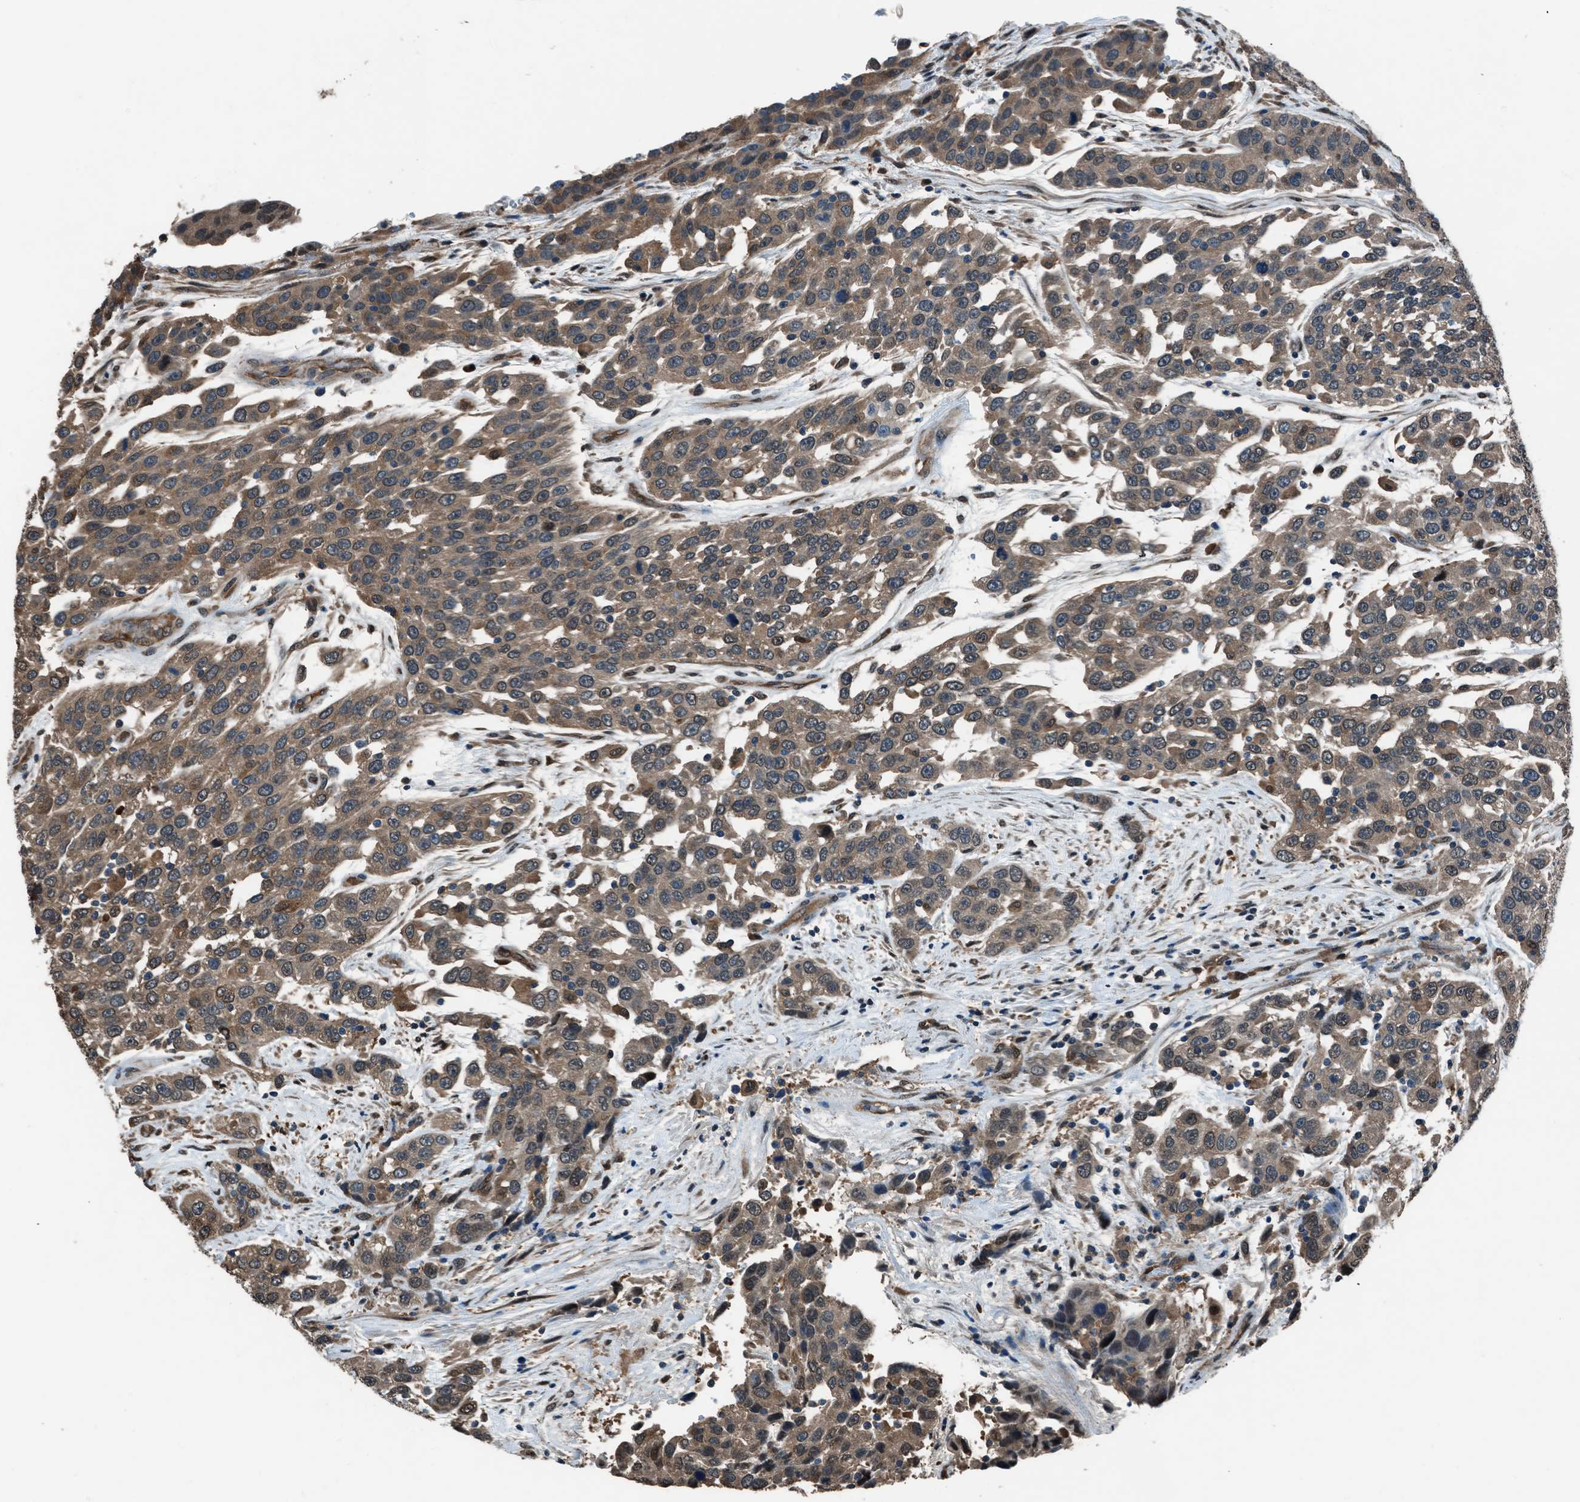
{"staining": {"intensity": "moderate", "quantity": ">75%", "location": "cytoplasmic/membranous"}, "tissue": "urothelial cancer", "cell_type": "Tumor cells", "image_type": "cancer", "snomed": [{"axis": "morphology", "description": "Urothelial carcinoma, High grade"}, {"axis": "topography", "description": "Urinary bladder"}], "caption": "Immunohistochemical staining of human urothelial carcinoma (high-grade) reveals moderate cytoplasmic/membranous protein expression in about >75% of tumor cells.", "gene": "YWHAG", "patient": {"sex": "female", "age": 80}}